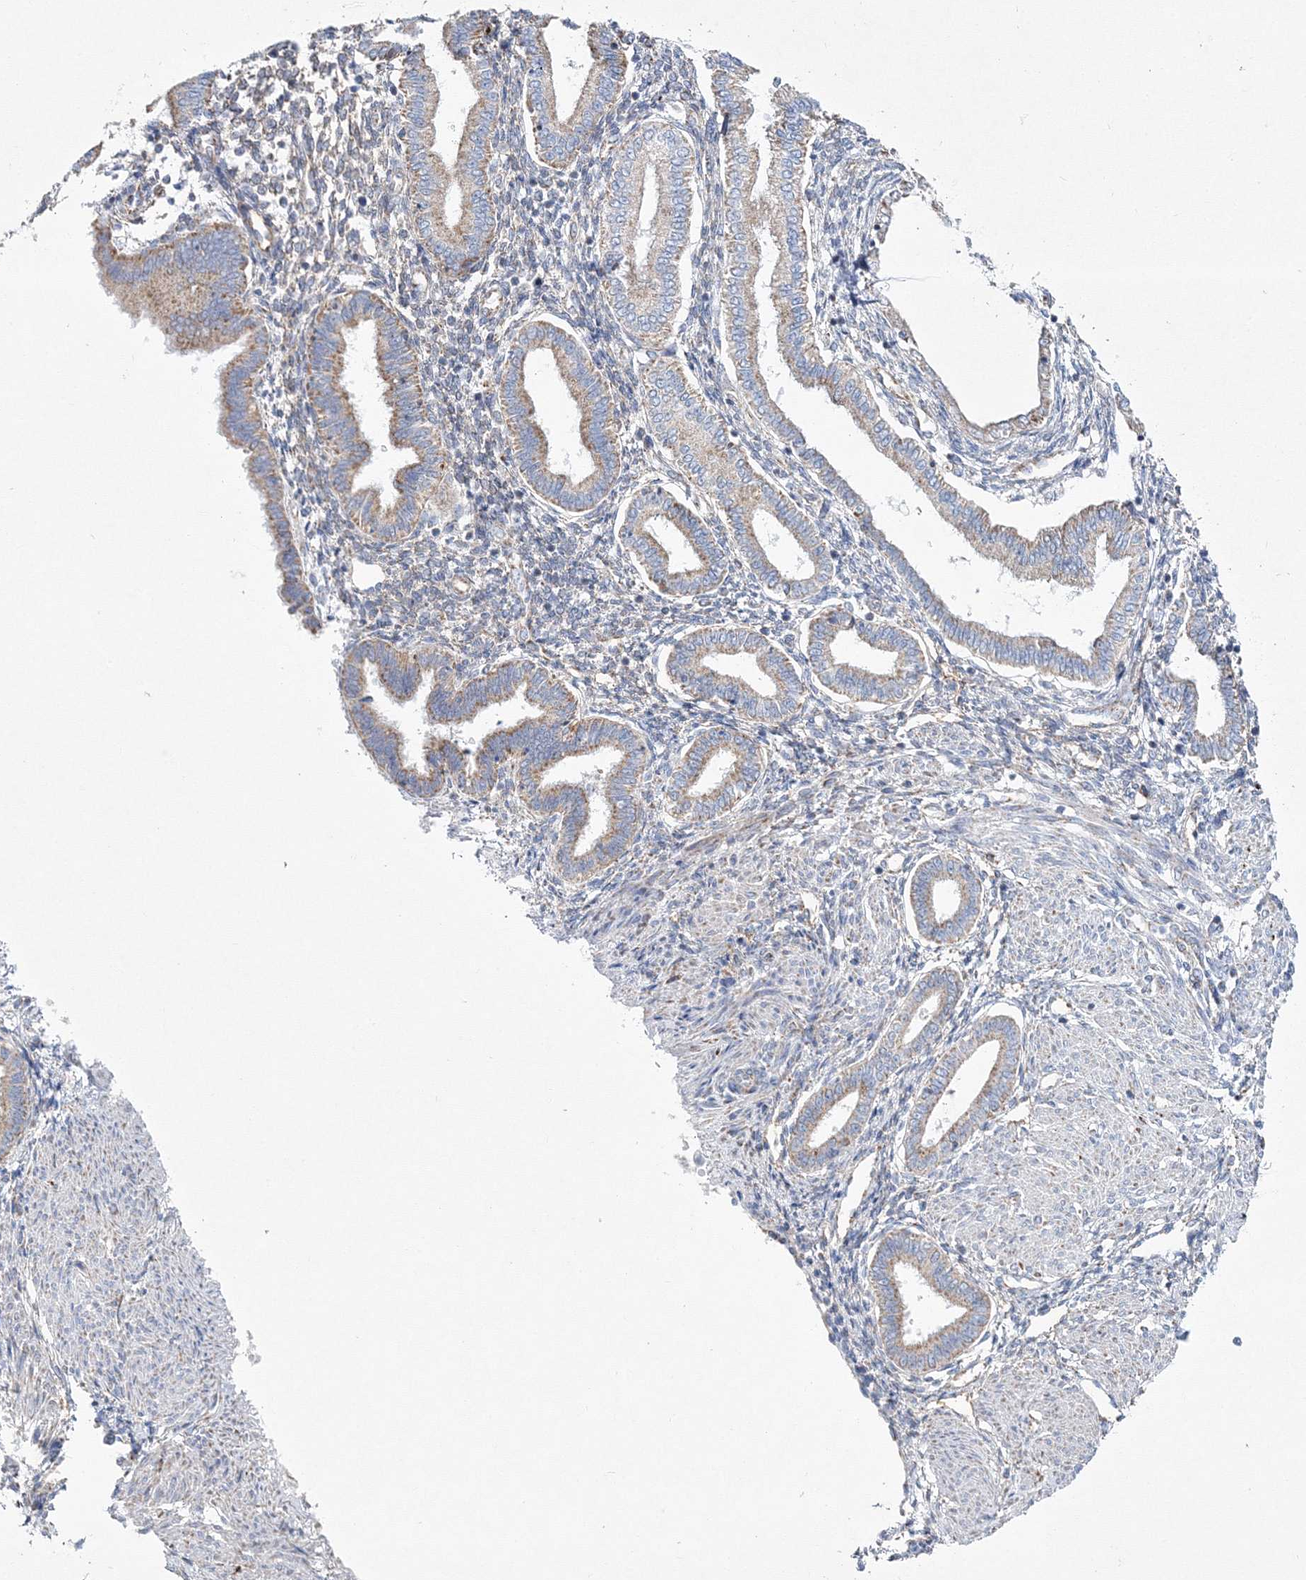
{"staining": {"intensity": "negative", "quantity": "none", "location": "none"}, "tissue": "endometrium", "cell_type": "Cells in endometrial stroma", "image_type": "normal", "snomed": [{"axis": "morphology", "description": "Normal tissue, NOS"}, {"axis": "topography", "description": "Endometrium"}], "caption": "Immunohistochemistry (IHC) image of unremarkable endometrium stained for a protein (brown), which shows no staining in cells in endometrial stroma.", "gene": "HIBCH", "patient": {"sex": "female", "age": 53}}